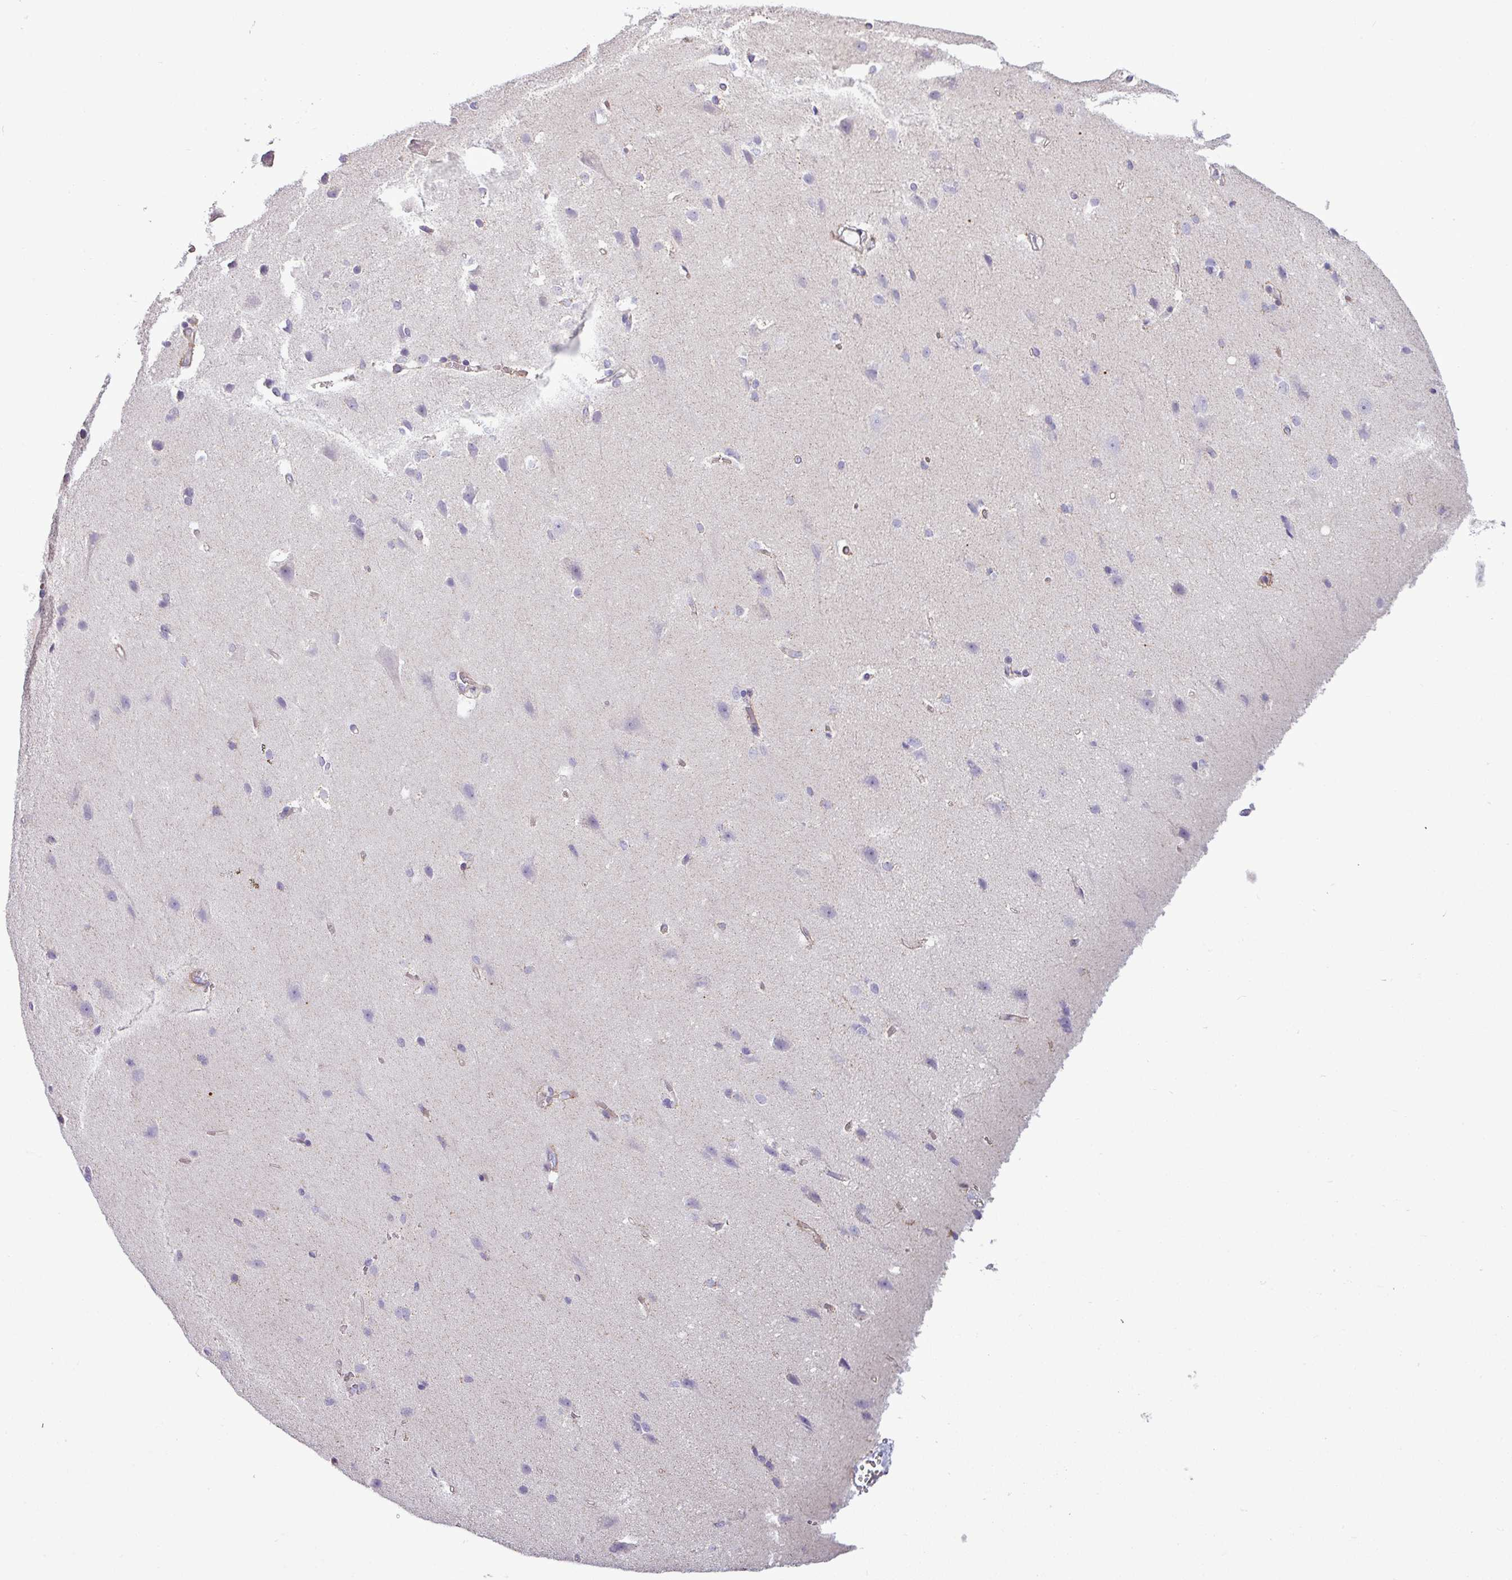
{"staining": {"intensity": "moderate", "quantity": "<25%", "location": "cytoplasmic/membranous"}, "tissue": "cerebral cortex", "cell_type": "Endothelial cells", "image_type": "normal", "snomed": [{"axis": "morphology", "description": "Normal tissue, NOS"}, {"axis": "topography", "description": "Cerebral cortex"}], "caption": "Protein staining shows moderate cytoplasmic/membranous staining in approximately <25% of endothelial cells in normal cerebral cortex. (Stains: DAB (3,3'-diaminobenzidine) in brown, nuclei in blue, Microscopy: brightfield microscopy at high magnification).", "gene": "BTN2A2", "patient": {"sex": "male", "age": 37}}